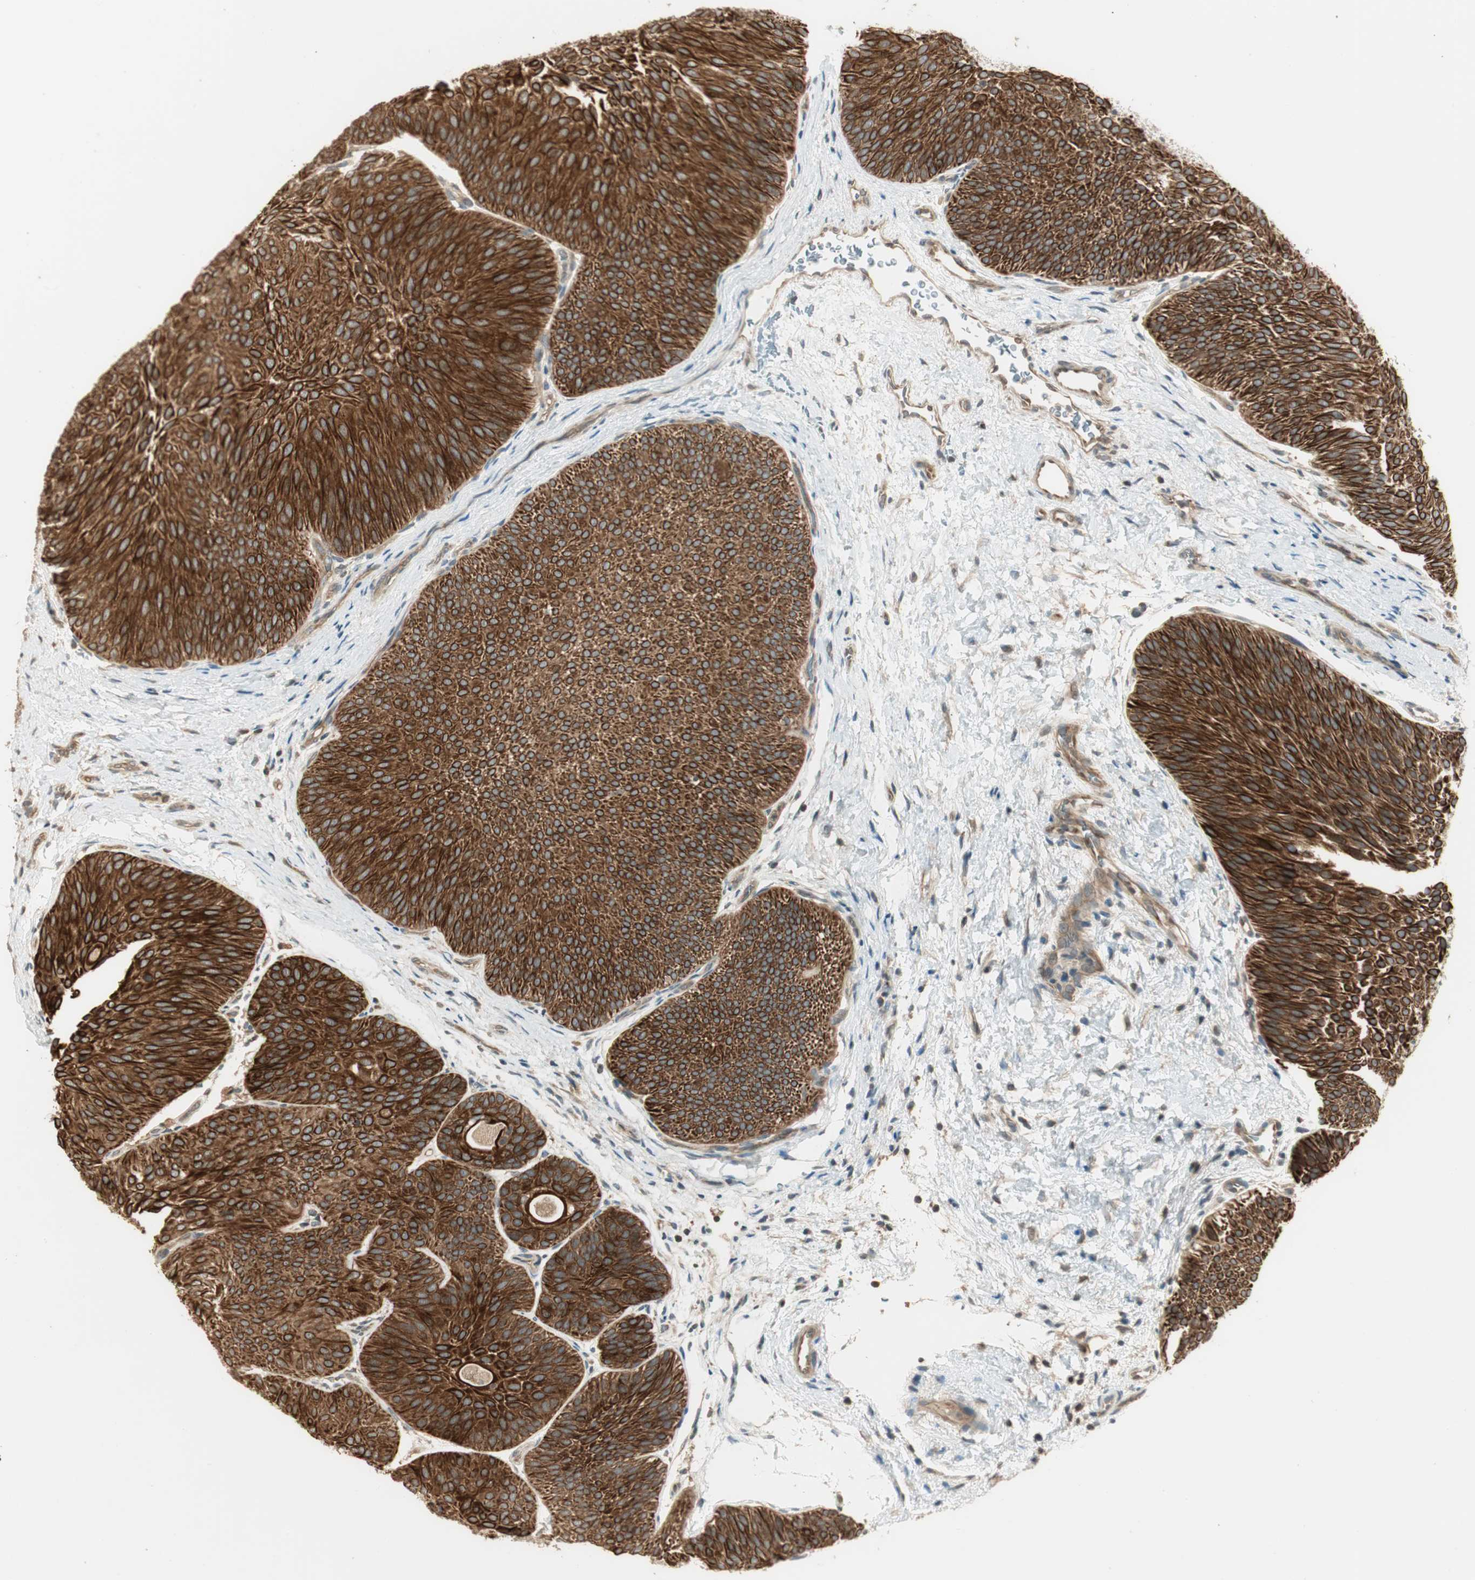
{"staining": {"intensity": "strong", "quantity": ">75%", "location": "cytoplasmic/membranous"}, "tissue": "urothelial cancer", "cell_type": "Tumor cells", "image_type": "cancer", "snomed": [{"axis": "morphology", "description": "Urothelial carcinoma, Low grade"}, {"axis": "topography", "description": "Urinary bladder"}], "caption": "Protein expression analysis of human urothelial carcinoma (low-grade) reveals strong cytoplasmic/membranous staining in about >75% of tumor cells.", "gene": "PFDN5", "patient": {"sex": "female", "age": 60}}